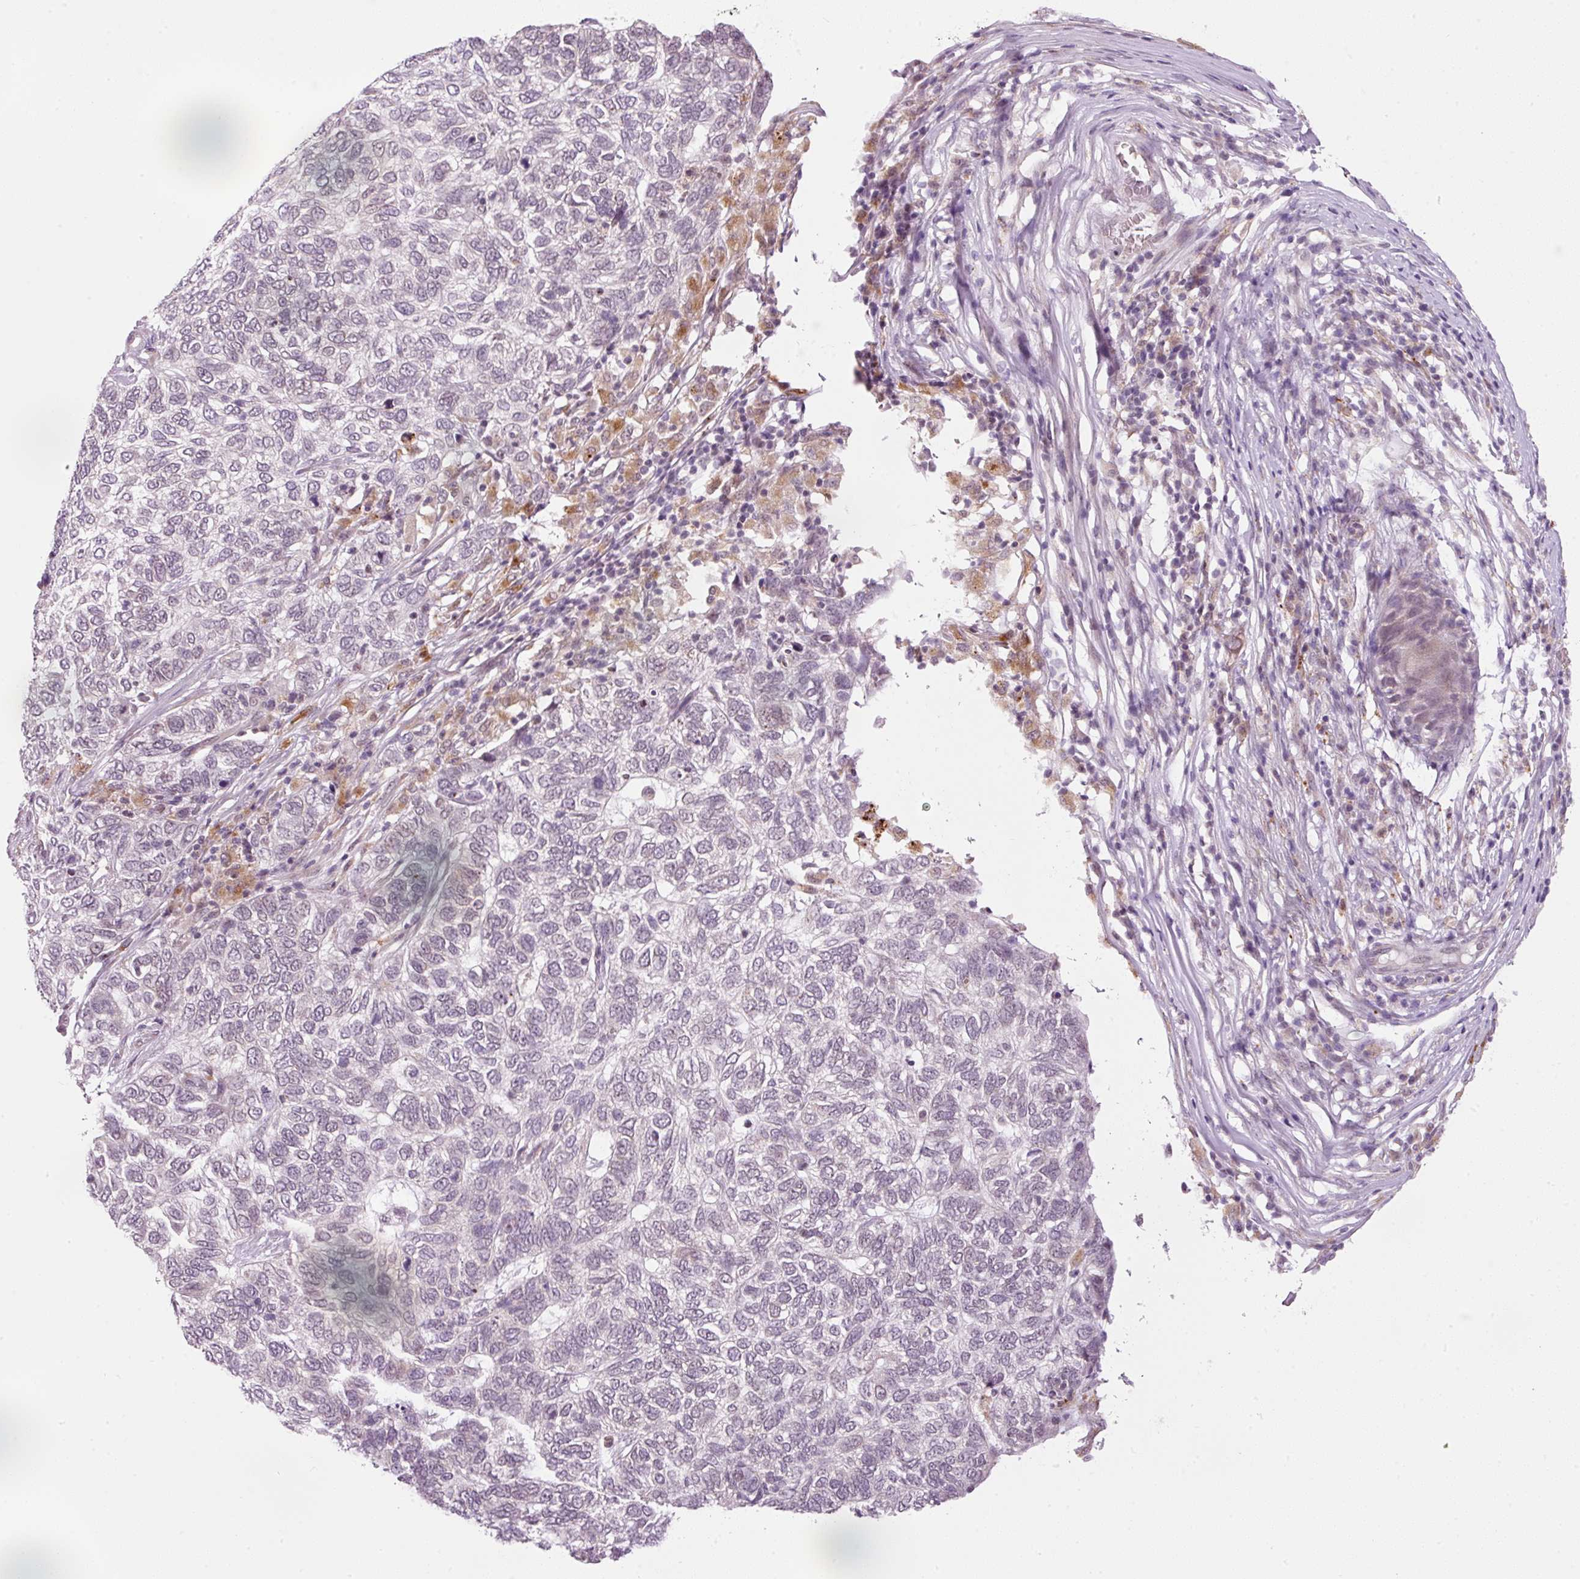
{"staining": {"intensity": "negative", "quantity": "none", "location": "none"}, "tissue": "skin cancer", "cell_type": "Tumor cells", "image_type": "cancer", "snomed": [{"axis": "morphology", "description": "Basal cell carcinoma"}, {"axis": "topography", "description": "Skin"}], "caption": "Immunohistochemistry (IHC) of human skin cancer (basal cell carcinoma) shows no positivity in tumor cells. (Stains: DAB IHC with hematoxylin counter stain, Microscopy: brightfield microscopy at high magnification).", "gene": "ZNF639", "patient": {"sex": "female", "age": 65}}